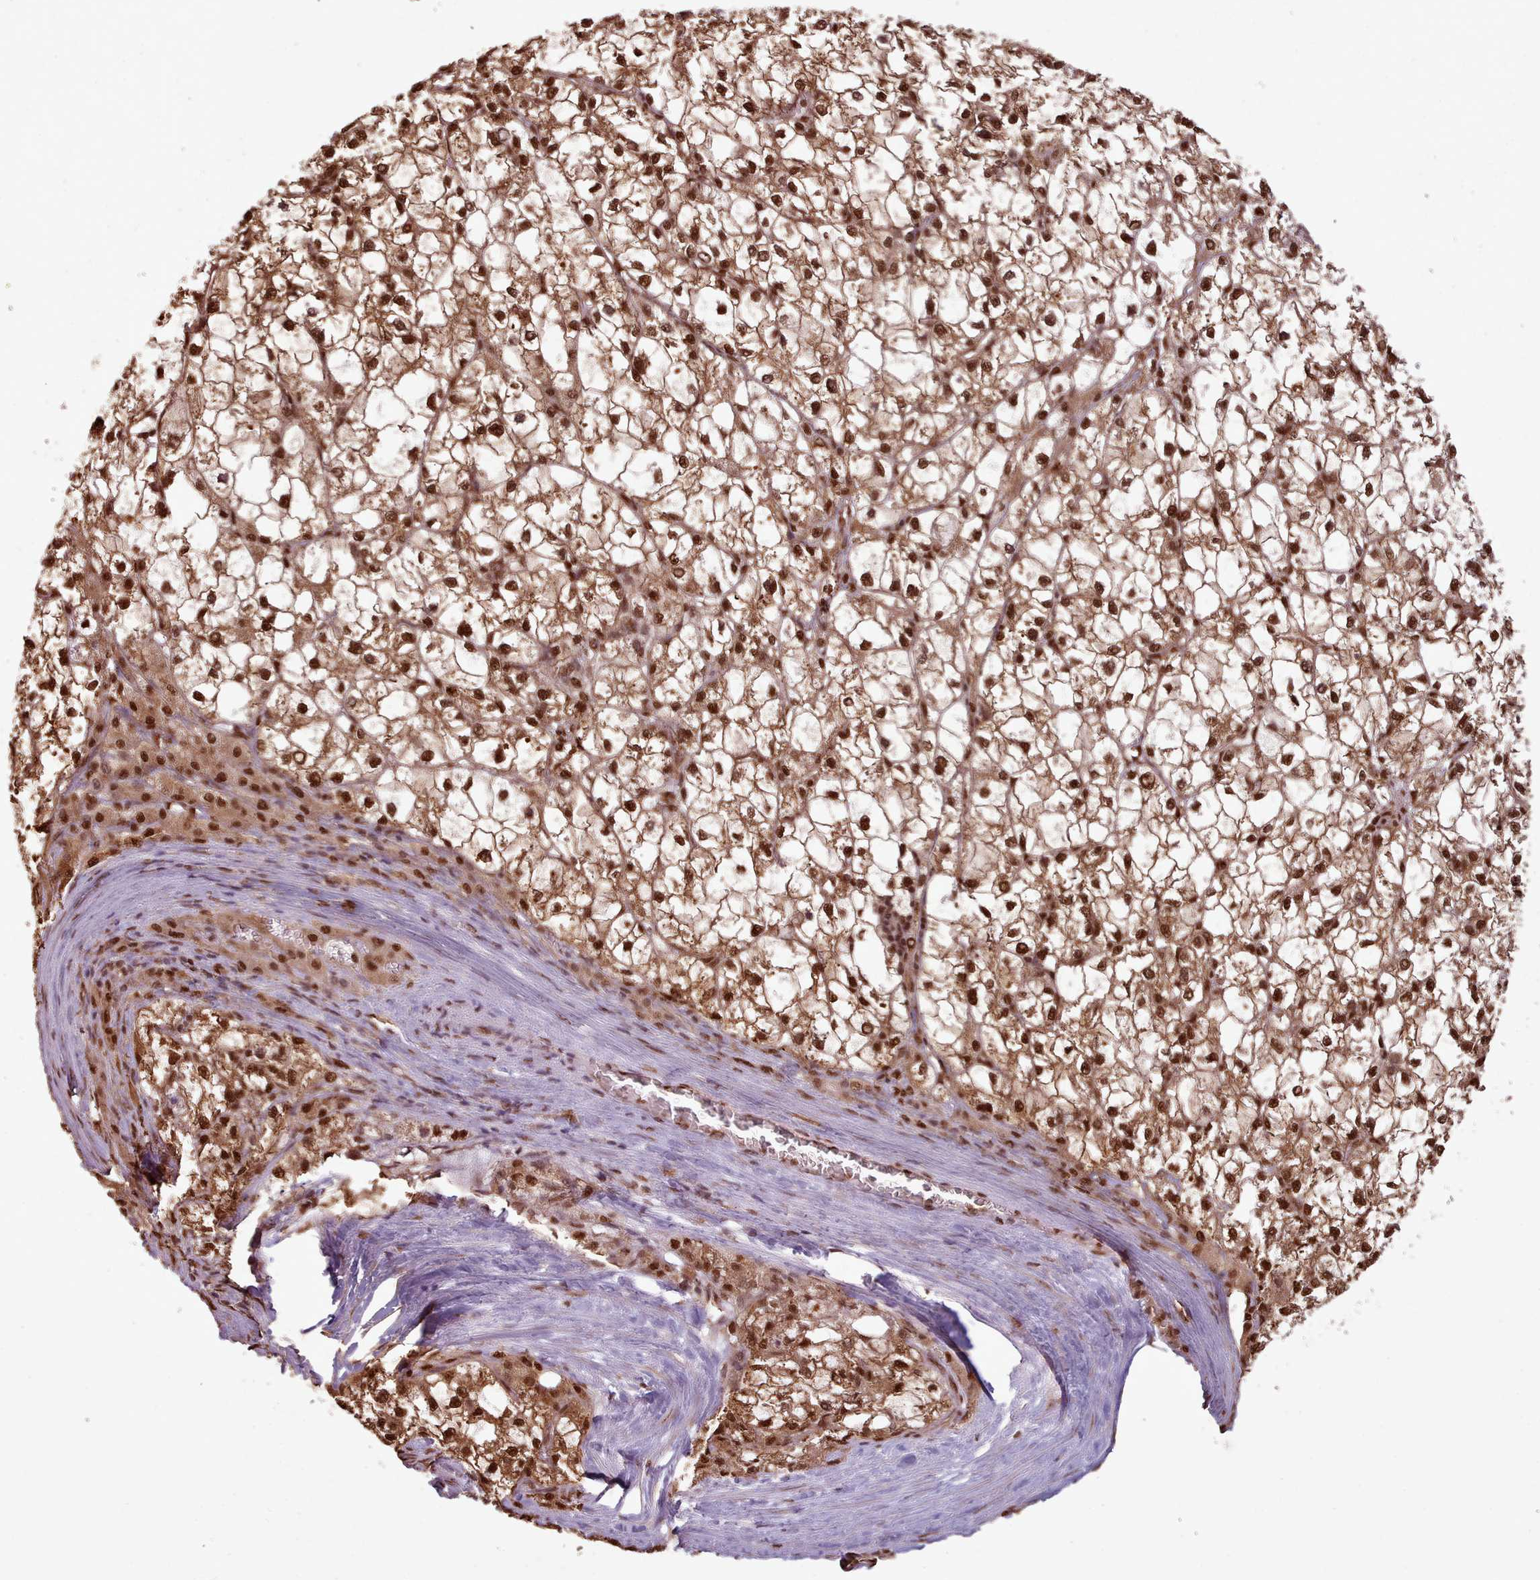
{"staining": {"intensity": "strong", "quantity": ">75%", "location": "nuclear"}, "tissue": "liver cancer", "cell_type": "Tumor cells", "image_type": "cancer", "snomed": [{"axis": "morphology", "description": "Carcinoma, Hepatocellular, NOS"}, {"axis": "topography", "description": "Liver"}], "caption": "A brown stain shows strong nuclear staining of a protein in human liver hepatocellular carcinoma tumor cells. Nuclei are stained in blue.", "gene": "RPS27A", "patient": {"sex": "female", "age": 43}}